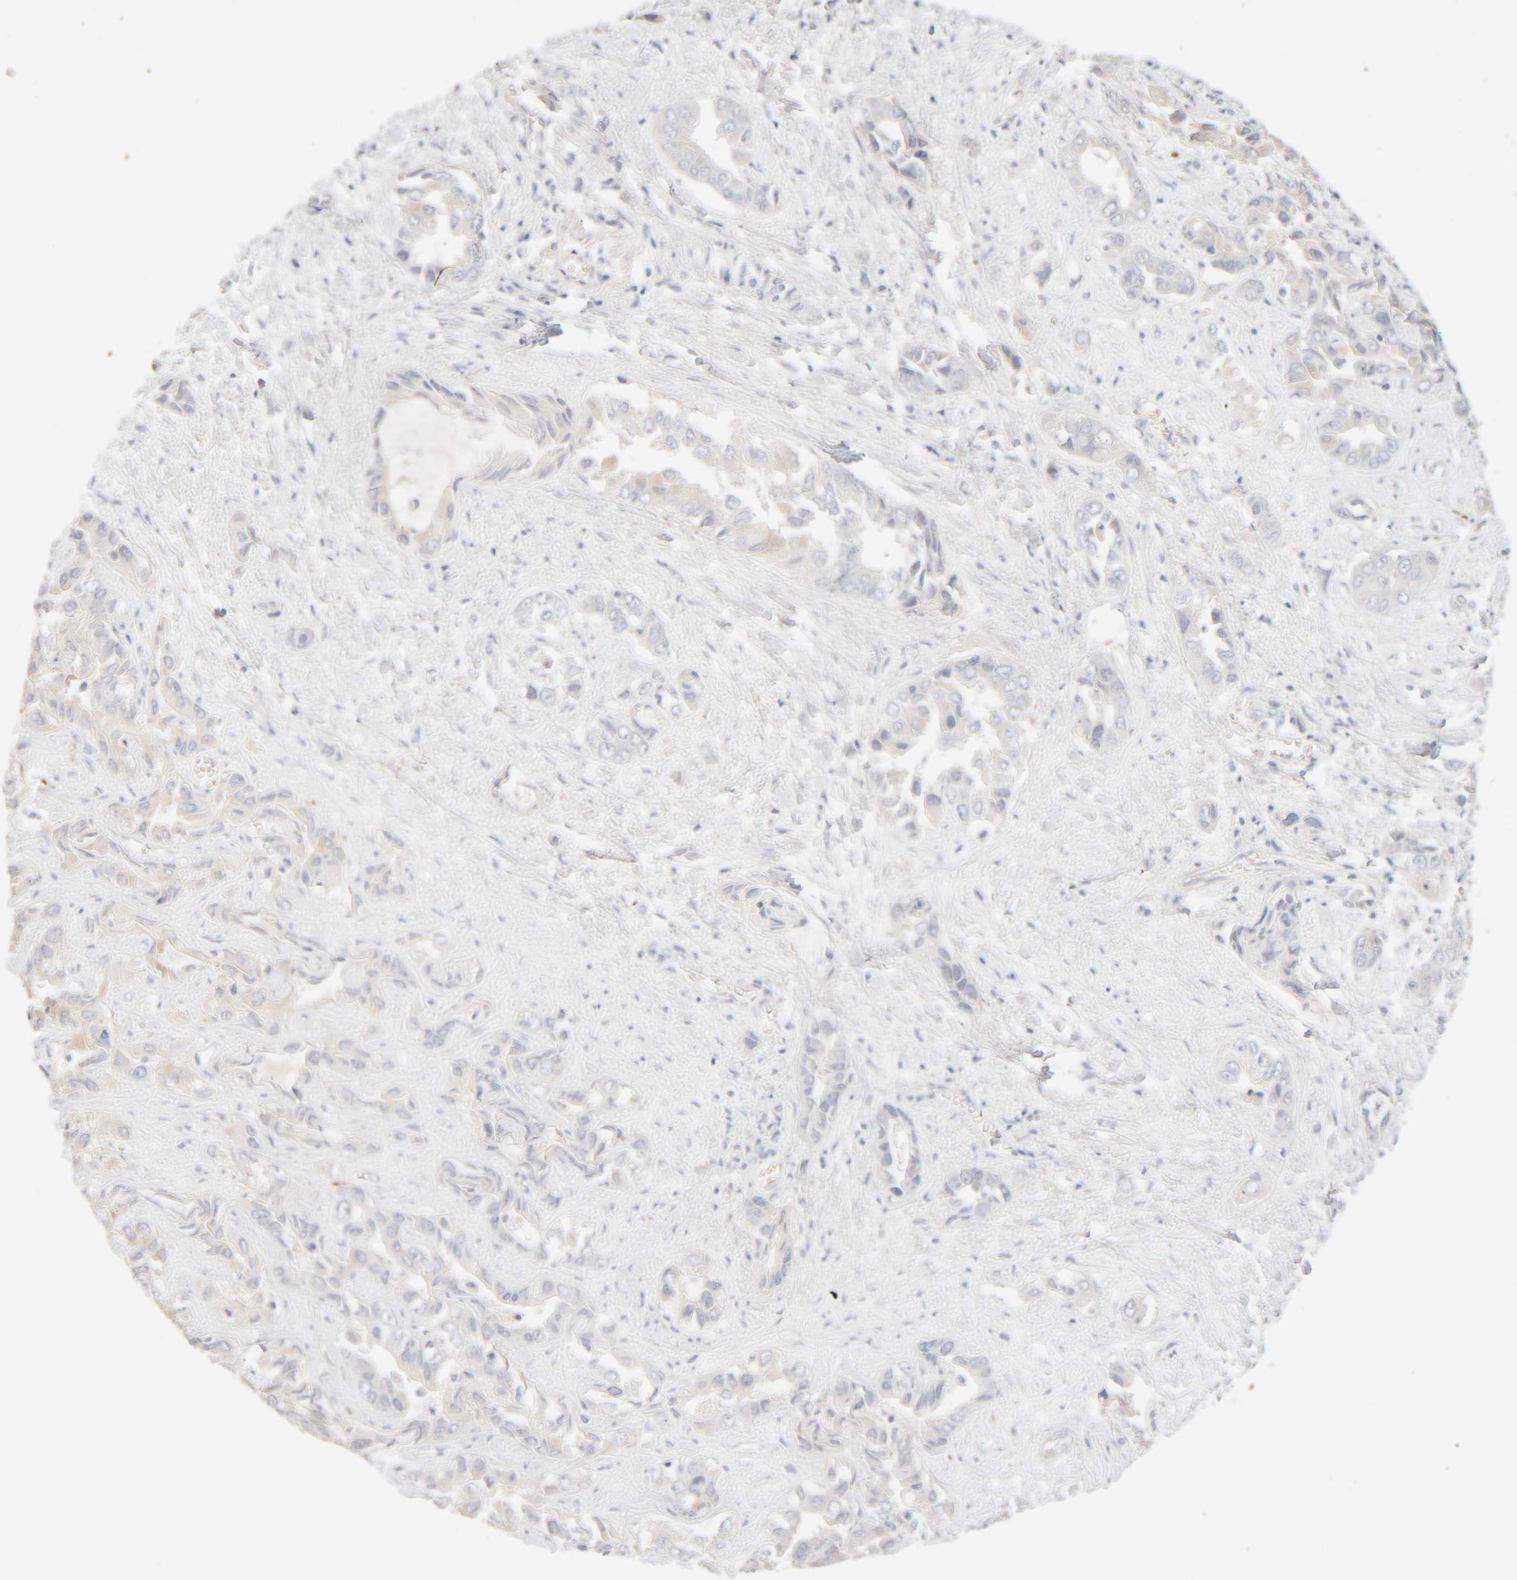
{"staining": {"intensity": "negative", "quantity": "none", "location": "none"}, "tissue": "liver cancer", "cell_type": "Tumor cells", "image_type": "cancer", "snomed": [{"axis": "morphology", "description": "Cholangiocarcinoma"}, {"axis": "topography", "description": "Liver"}], "caption": "Immunohistochemical staining of human liver cholangiocarcinoma shows no significant expression in tumor cells. (Stains: DAB immunohistochemistry with hematoxylin counter stain, Microscopy: brightfield microscopy at high magnification).", "gene": "RIDA", "patient": {"sex": "female", "age": 52}}